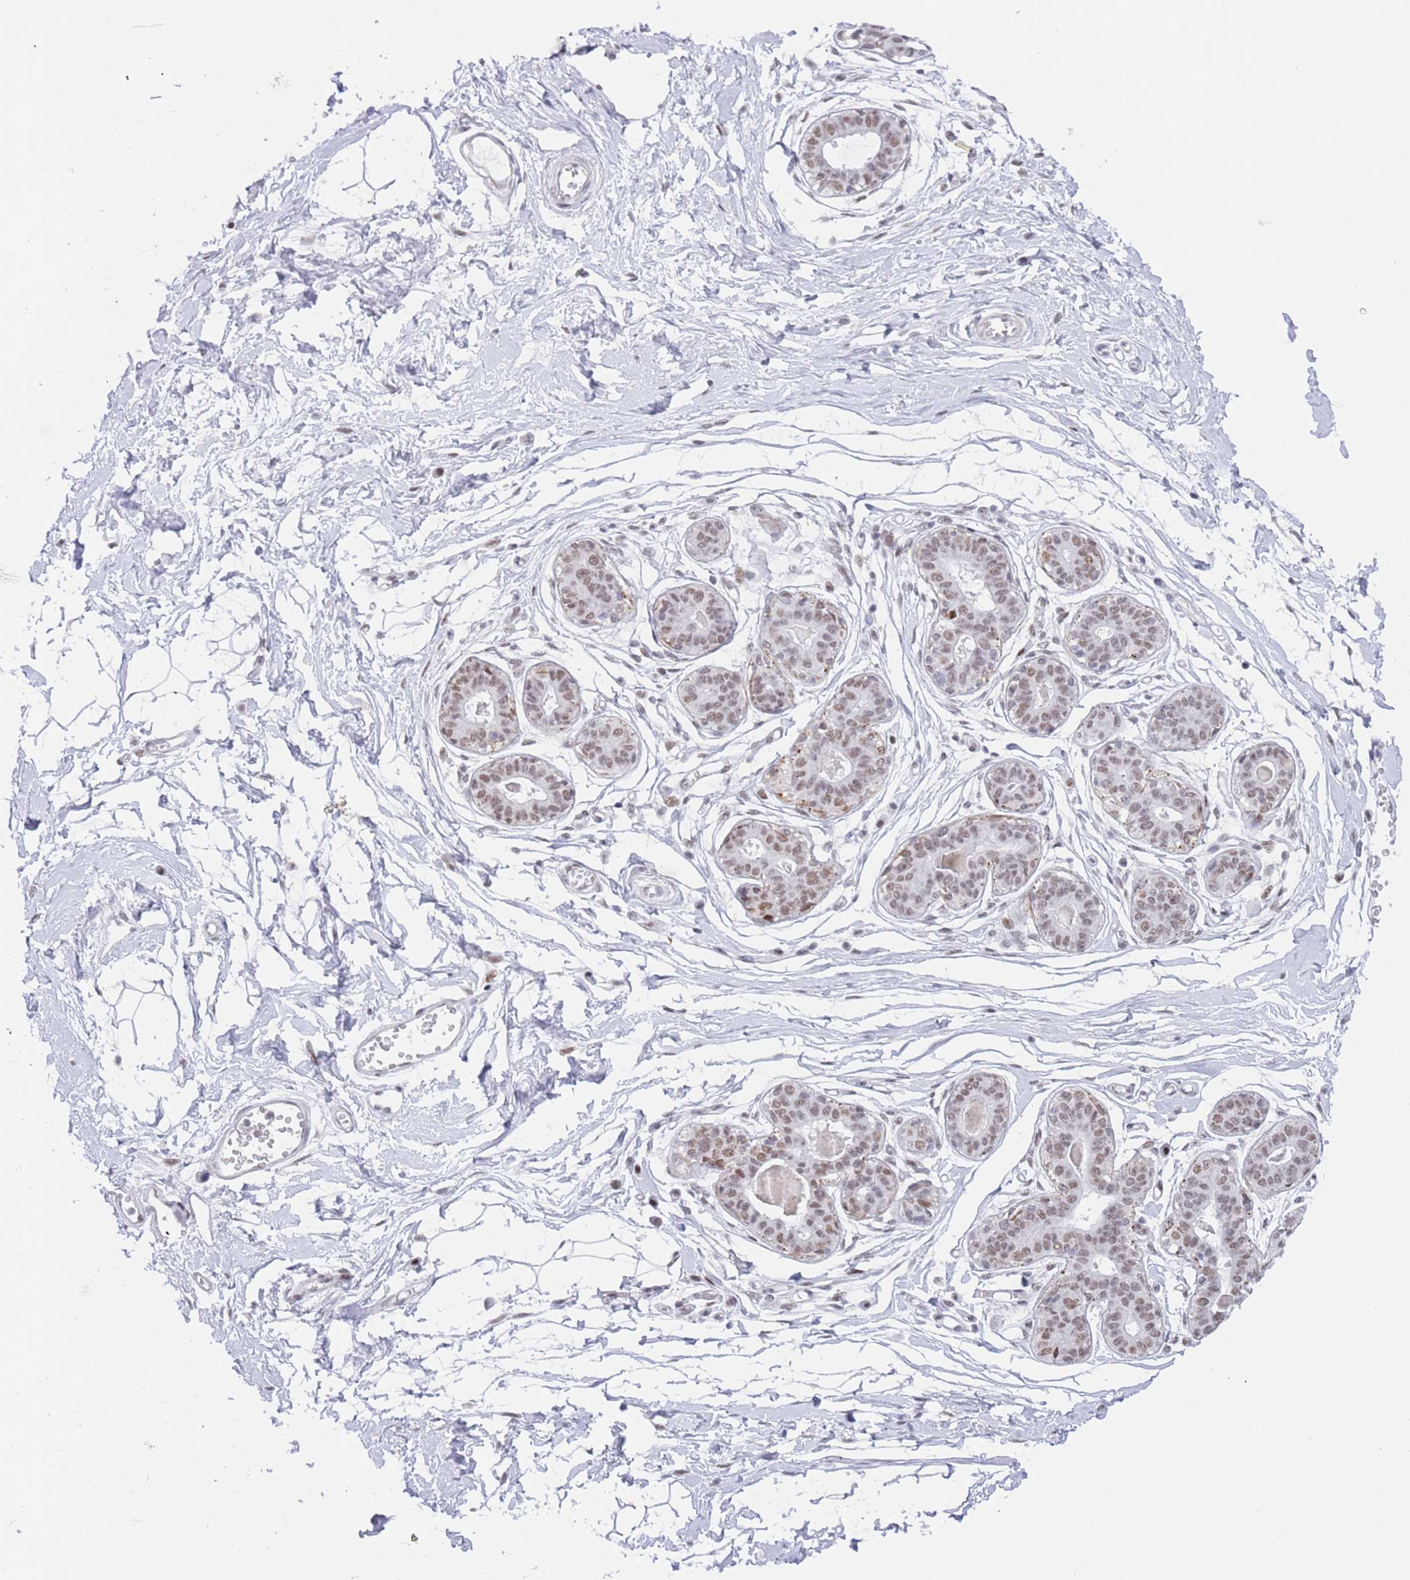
{"staining": {"intensity": "negative", "quantity": "none", "location": "none"}, "tissue": "breast", "cell_type": "Adipocytes", "image_type": "normal", "snomed": [{"axis": "morphology", "description": "Normal tissue, NOS"}, {"axis": "topography", "description": "Breast"}], "caption": "High power microscopy image of an immunohistochemistry micrograph of unremarkable breast, revealing no significant expression in adipocytes.", "gene": "ZNF382", "patient": {"sex": "female", "age": 45}}